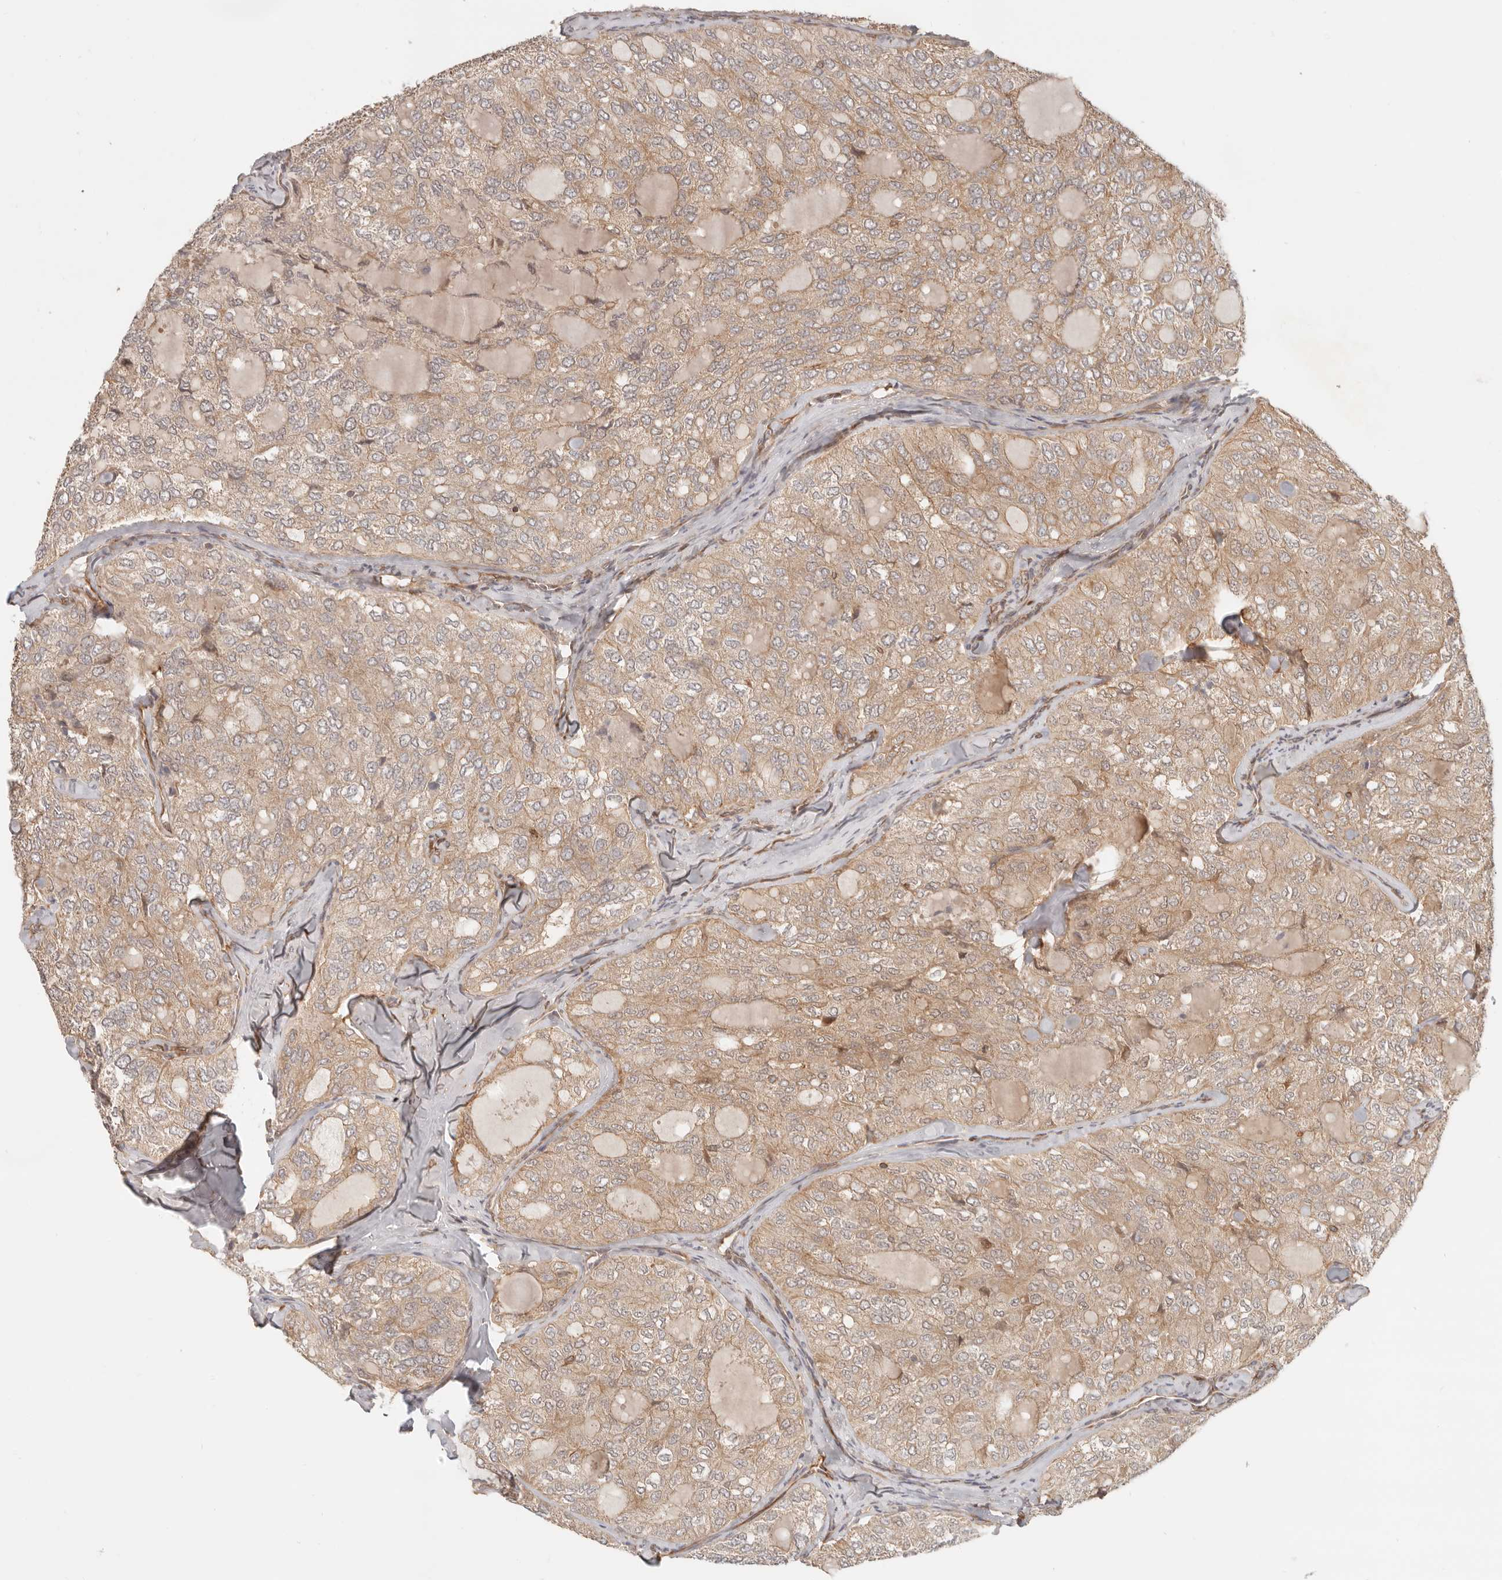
{"staining": {"intensity": "weak", "quantity": ">75%", "location": "cytoplasmic/membranous"}, "tissue": "thyroid cancer", "cell_type": "Tumor cells", "image_type": "cancer", "snomed": [{"axis": "morphology", "description": "Follicular adenoma carcinoma, NOS"}, {"axis": "topography", "description": "Thyroid gland"}], "caption": "There is low levels of weak cytoplasmic/membranous staining in tumor cells of thyroid cancer, as demonstrated by immunohistochemical staining (brown color).", "gene": "UFSP1", "patient": {"sex": "male", "age": 75}}